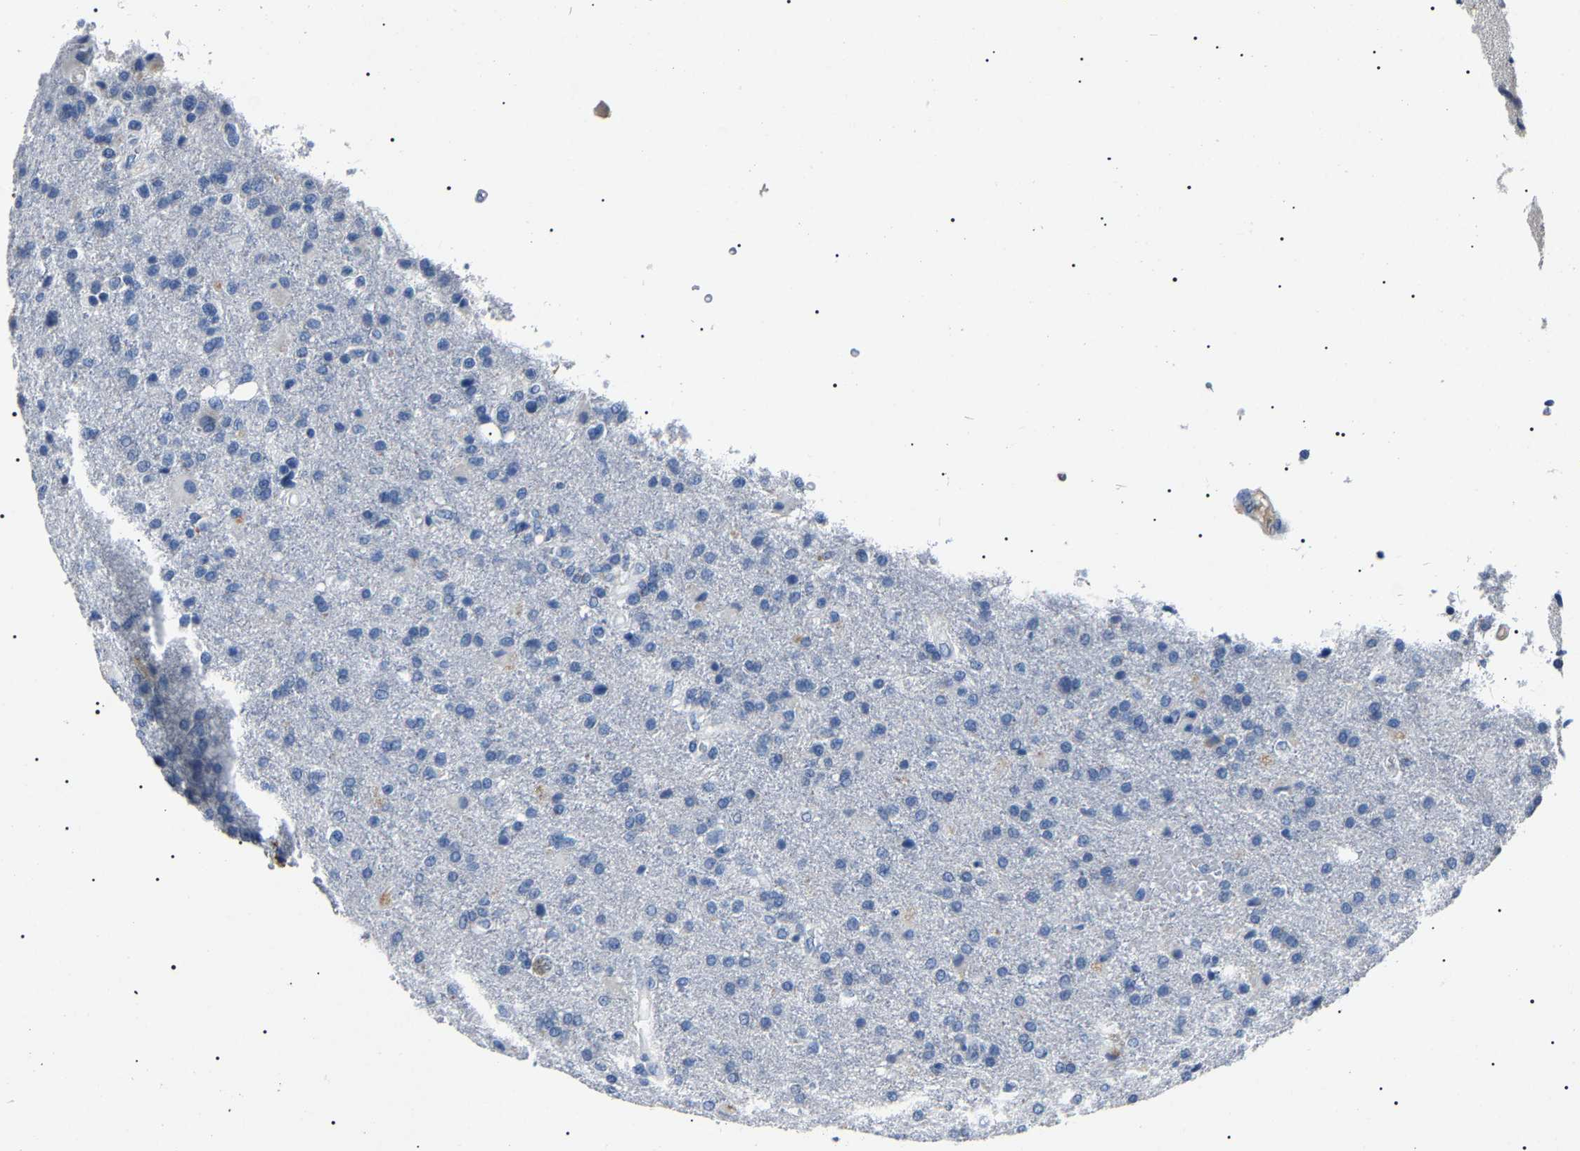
{"staining": {"intensity": "negative", "quantity": "none", "location": "none"}, "tissue": "glioma", "cell_type": "Tumor cells", "image_type": "cancer", "snomed": [{"axis": "morphology", "description": "Glioma, malignant, High grade"}, {"axis": "topography", "description": "Brain"}], "caption": "Tumor cells show no significant staining in malignant glioma (high-grade).", "gene": "KLK15", "patient": {"sex": "male", "age": 72}}